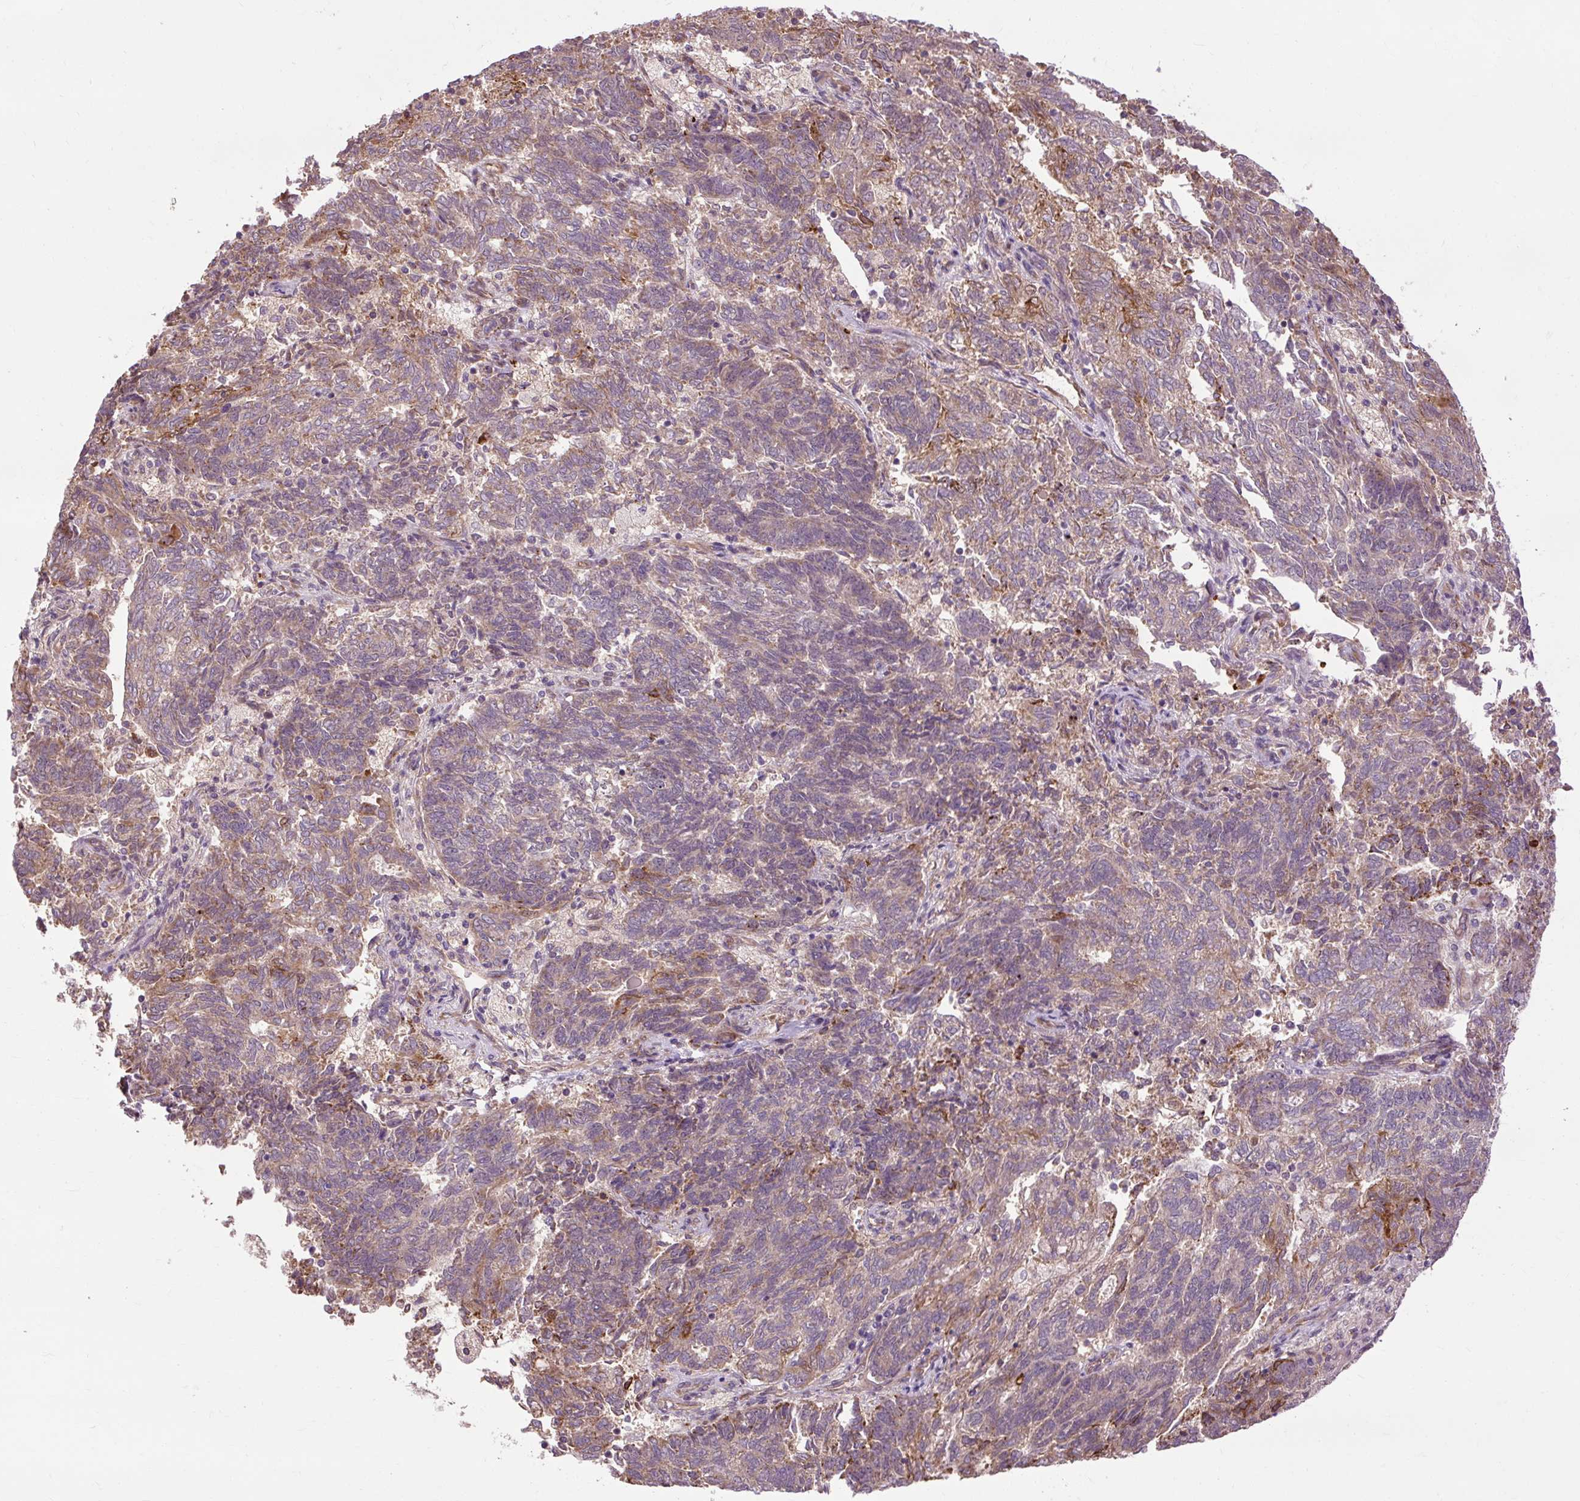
{"staining": {"intensity": "weak", "quantity": ">75%", "location": "cytoplasmic/membranous"}, "tissue": "endometrial cancer", "cell_type": "Tumor cells", "image_type": "cancer", "snomed": [{"axis": "morphology", "description": "Adenocarcinoma, NOS"}, {"axis": "topography", "description": "Endometrium"}], "caption": "Immunohistochemistry (IHC) of human endometrial cancer shows low levels of weak cytoplasmic/membranous positivity in approximately >75% of tumor cells. The staining was performed using DAB (3,3'-diaminobenzidine), with brown indicating positive protein expression. Nuclei are stained blue with hematoxylin.", "gene": "FLRT1", "patient": {"sex": "female", "age": 80}}